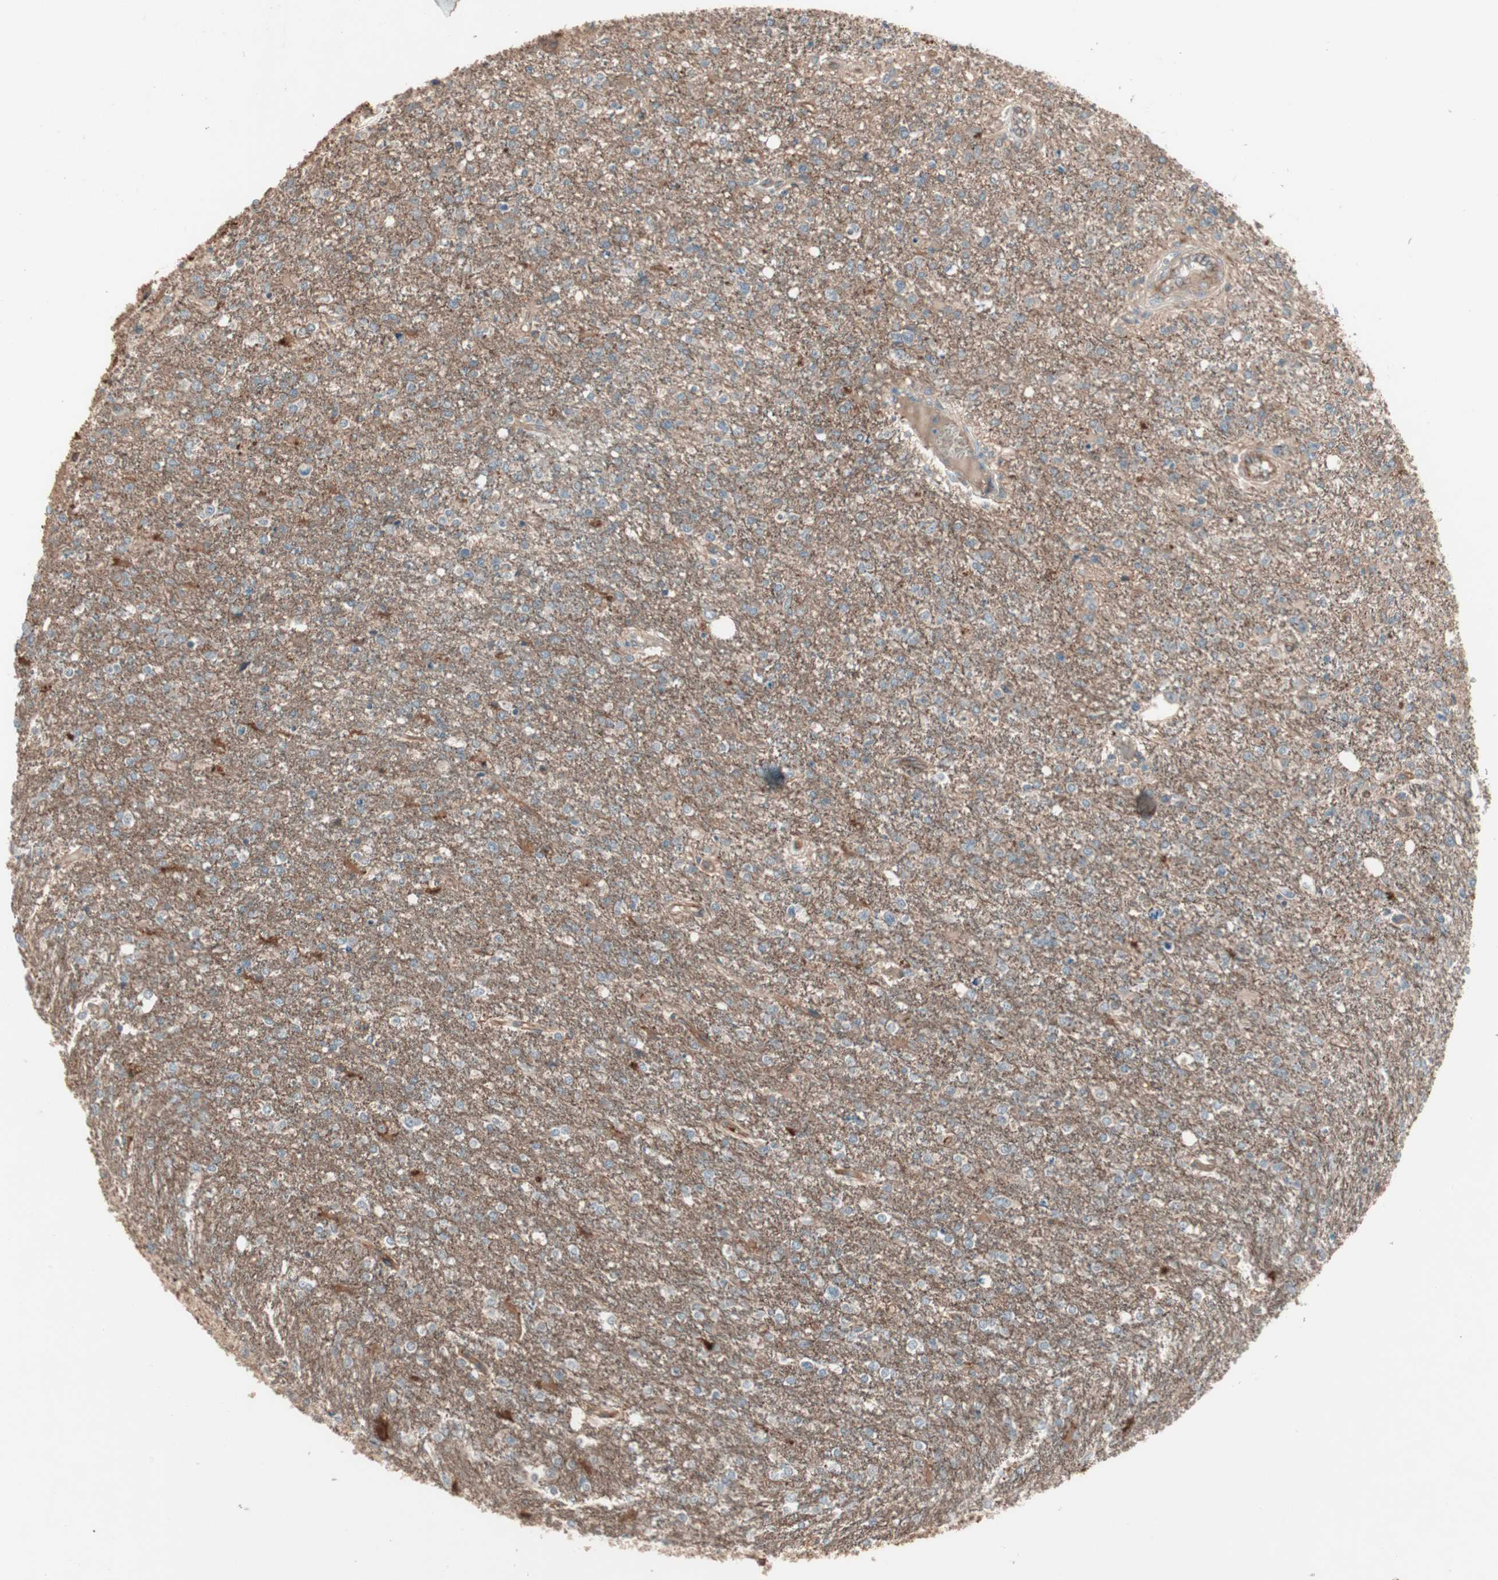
{"staining": {"intensity": "strong", "quantity": ">75%", "location": "cytoplasmic/membranous"}, "tissue": "glioma", "cell_type": "Tumor cells", "image_type": "cancer", "snomed": [{"axis": "morphology", "description": "Glioma, malignant, High grade"}, {"axis": "topography", "description": "Cerebral cortex"}], "caption": "This image reveals malignant high-grade glioma stained with immunohistochemistry (IHC) to label a protein in brown. The cytoplasmic/membranous of tumor cells show strong positivity for the protein. Nuclei are counter-stained blue.", "gene": "TFPI", "patient": {"sex": "male", "age": 76}}